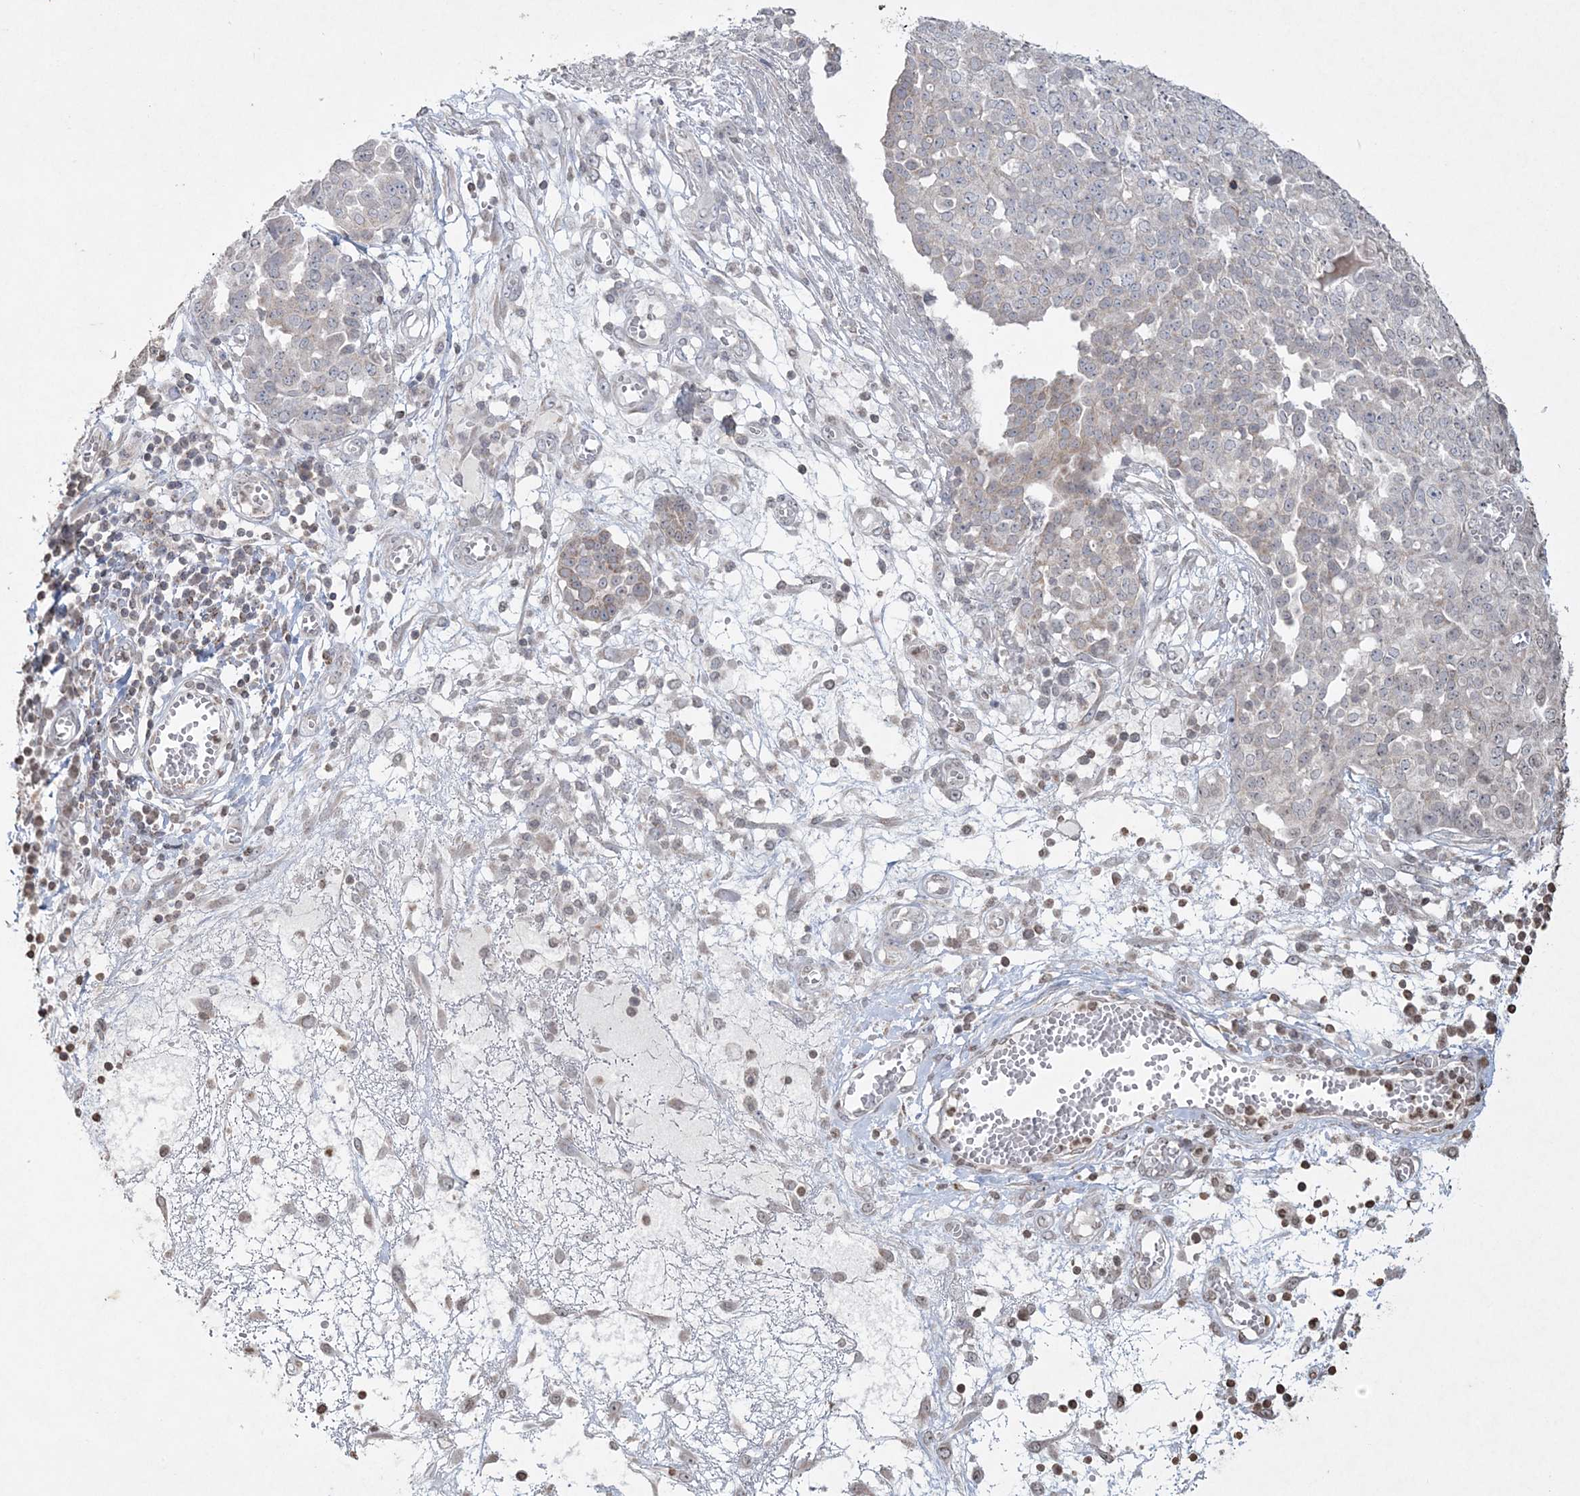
{"staining": {"intensity": "negative", "quantity": "none", "location": "none"}, "tissue": "ovarian cancer", "cell_type": "Tumor cells", "image_type": "cancer", "snomed": [{"axis": "morphology", "description": "Cystadenocarcinoma, serous, NOS"}, {"axis": "topography", "description": "Soft tissue"}, {"axis": "topography", "description": "Ovary"}], "caption": "This micrograph is of ovarian cancer (serous cystadenocarcinoma) stained with immunohistochemistry to label a protein in brown with the nuclei are counter-stained blue. There is no expression in tumor cells.", "gene": "TTC7A", "patient": {"sex": "female", "age": 57}}